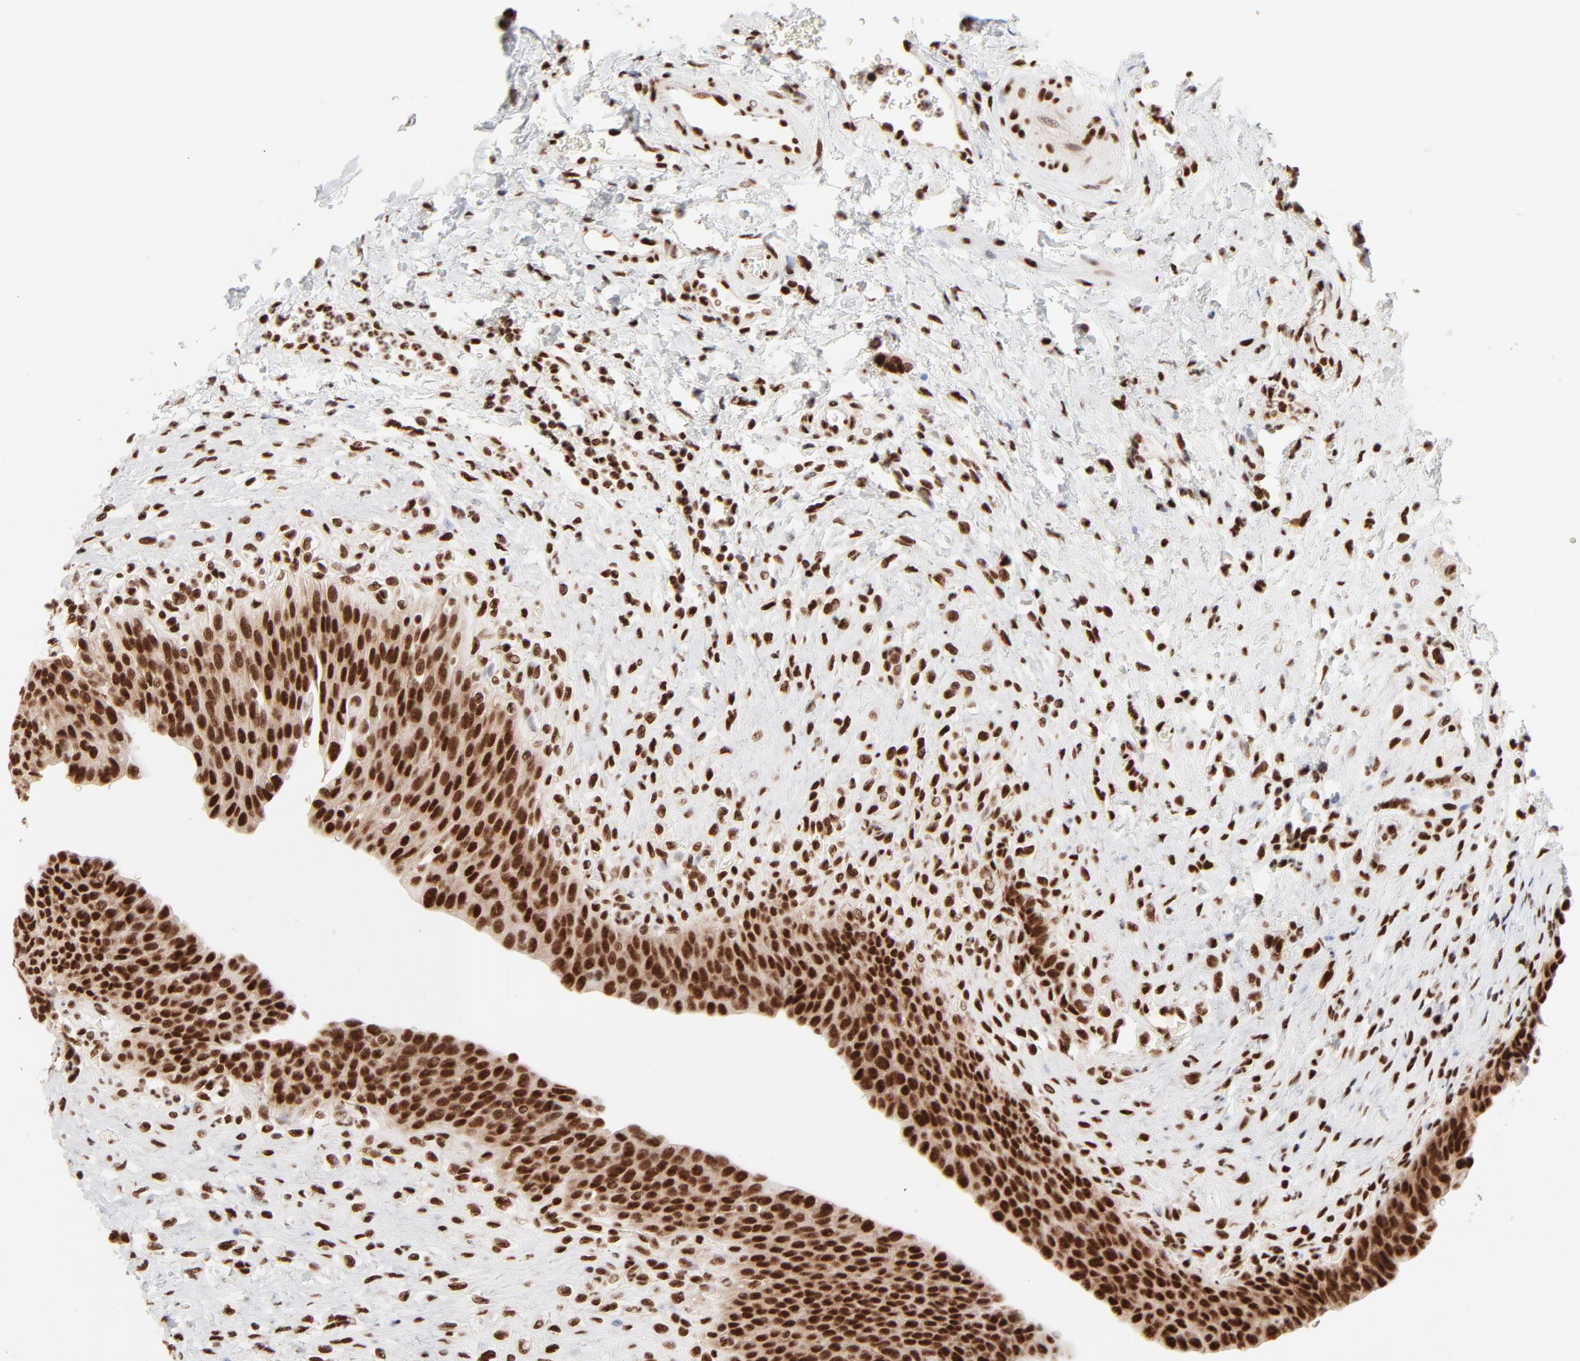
{"staining": {"intensity": "strong", "quantity": ">75%", "location": "nuclear"}, "tissue": "urinary bladder", "cell_type": "Urothelial cells", "image_type": "normal", "snomed": [{"axis": "morphology", "description": "Normal tissue, NOS"}, {"axis": "morphology", "description": "Dysplasia, NOS"}, {"axis": "topography", "description": "Urinary bladder"}], "caption": "Immunohistochemical staining of unremarkable human urinary bladder displays strong nuclear protein staining in about >75% of urothelial cells. (IHC, brightfield microscopy, high magnification).", "gene": "TARDBP", "patient": {"sex": "male", "age": 35}}